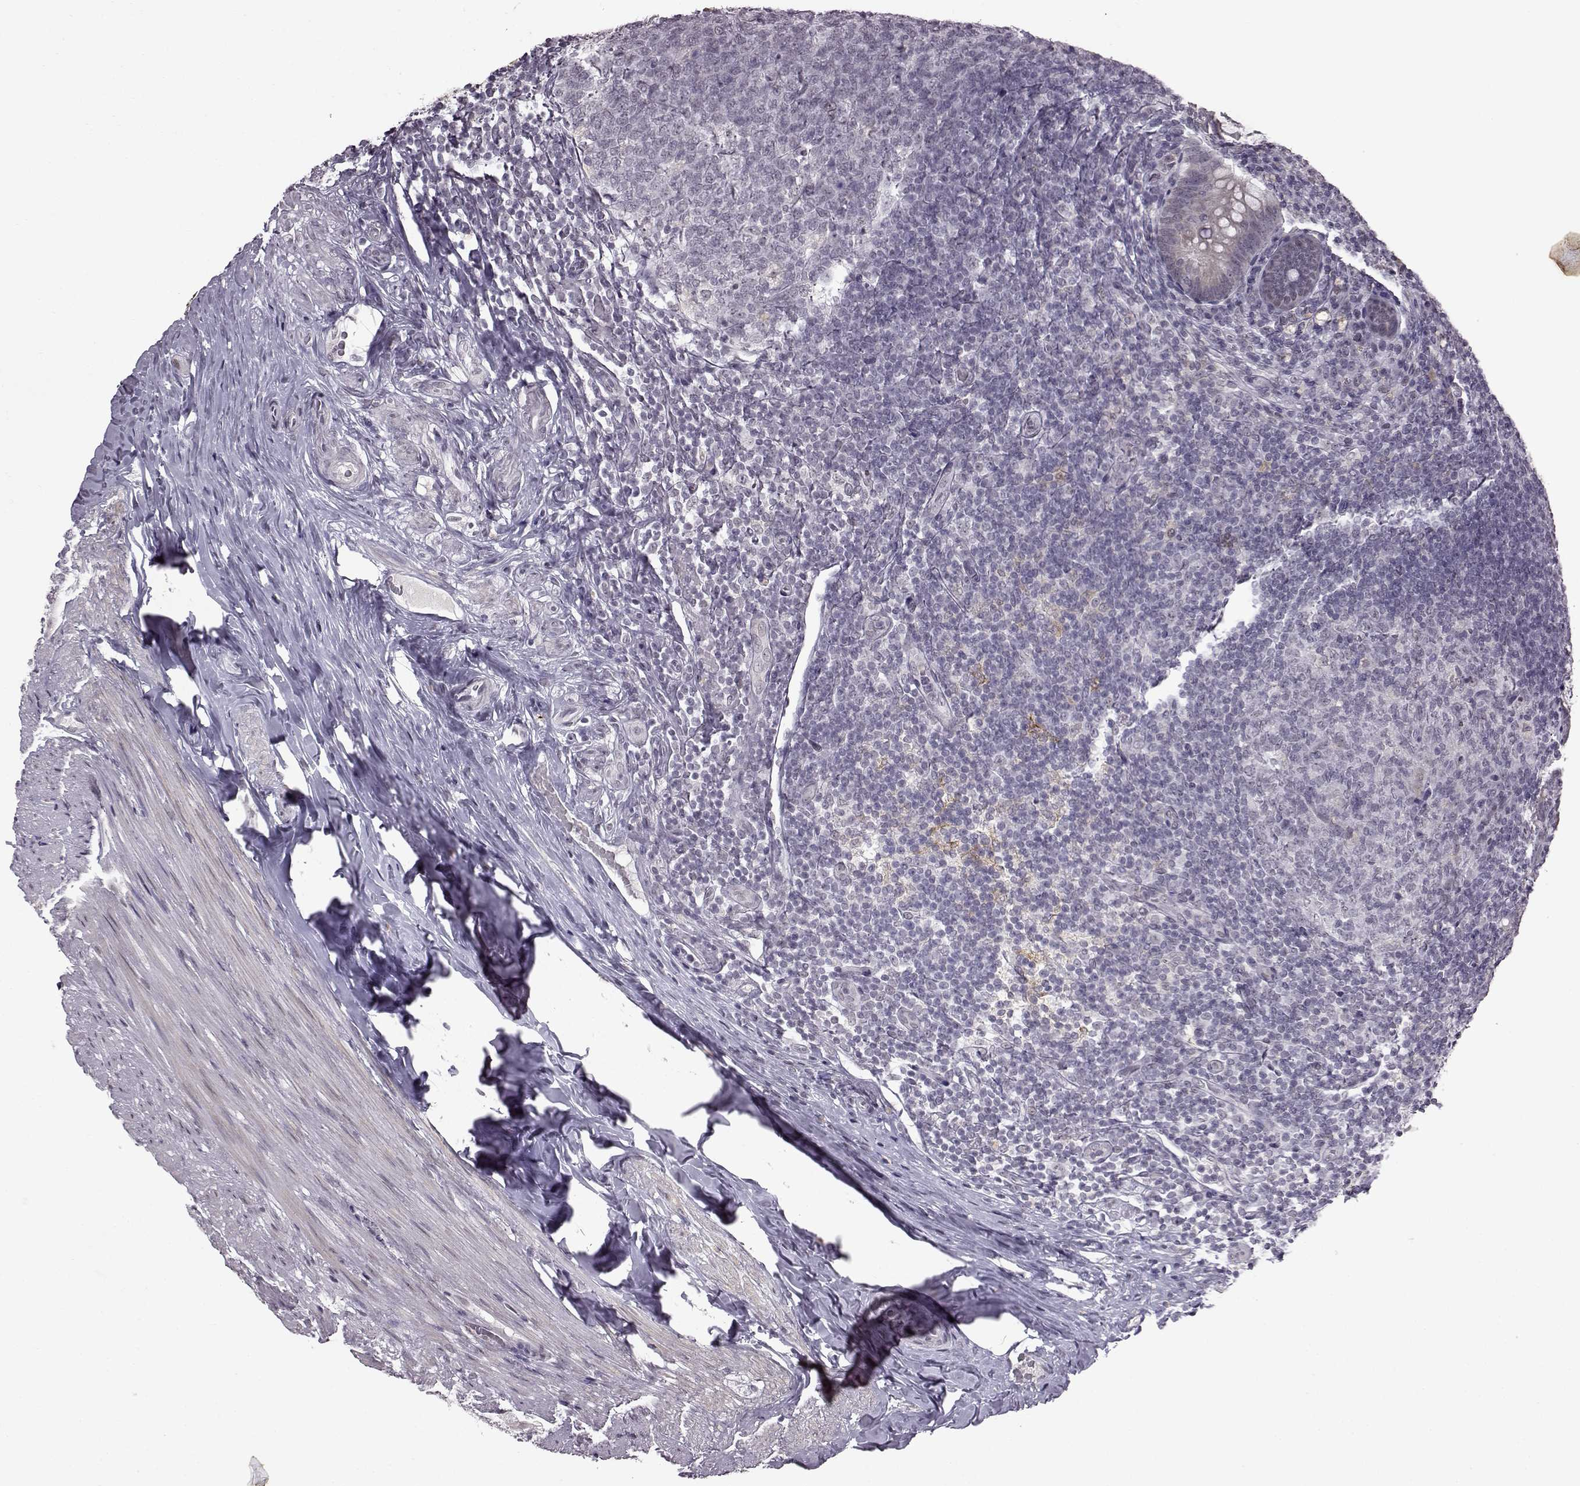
{"staining": {"intensity": "negative", "quantity": "none", "location": "none"}, "tissue": "appendix", "cell_type": "Glandular cells", "image_type": "normal", "snomed": [{"axis": "morphology", "description": "Normal tissue, NOS"}, {"axis": "topography", "description": "Appendix"}], "caption": "Immunohistochemistry of benign human appendix displays no expression in glandular cells.", "gene": "SLC28A2", "patient": {"sex": "male", "age": 47}}